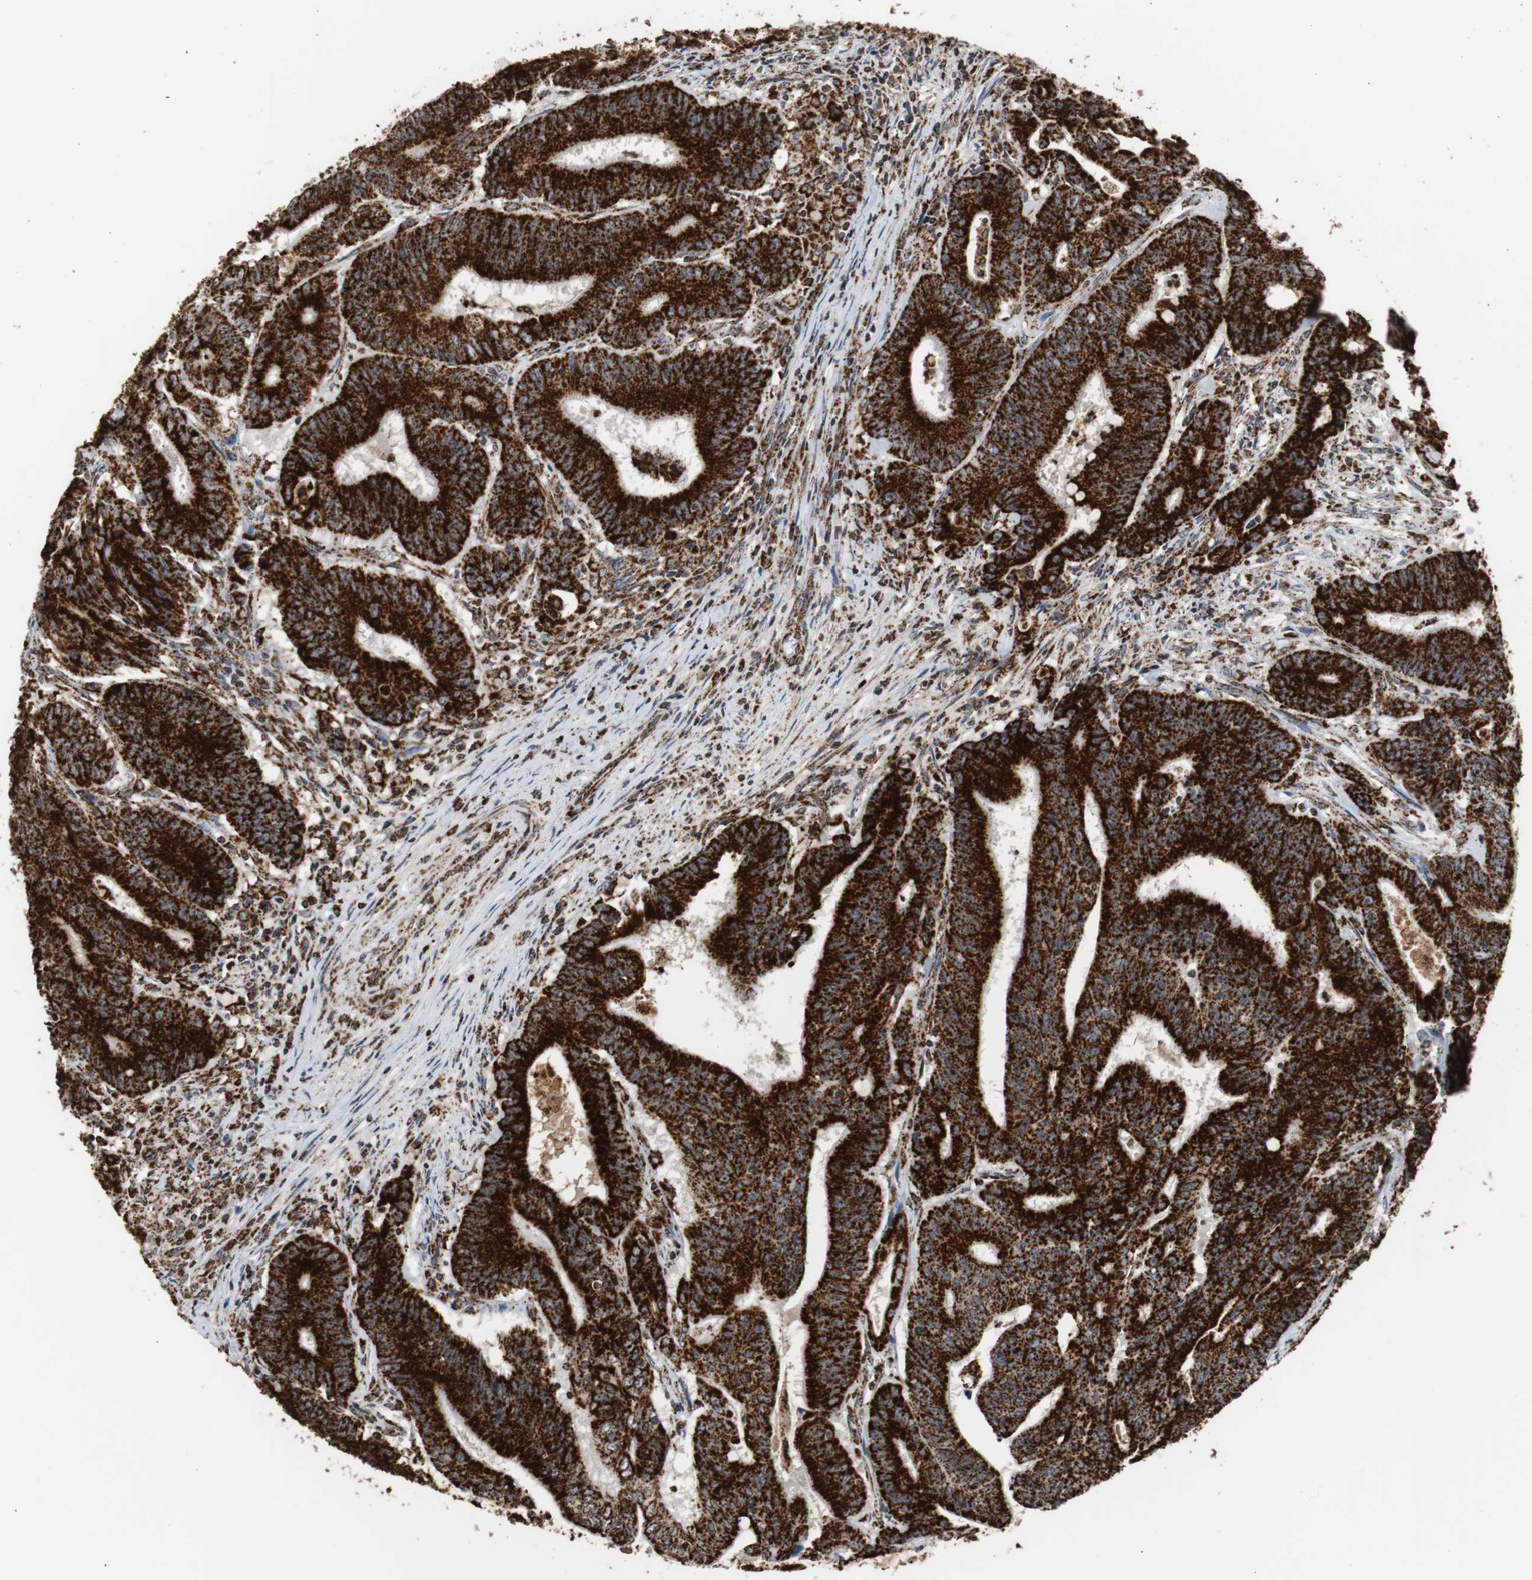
{"staining": {"intensity": "strong", "quantity": ">75%", "location": "cytoplasmic/membranous"}, "tissue": "colorectal cancer", "cell_type": "Tumor cells", "image_type": "cancer", "snomed": [{"axis": "morphology", "description": "Adenocarcinoma, NOS"}, {"axis": "topography", "description": "Colon"}], "caption": "A high amount of strong cytoplasmic/membranous expression is present in about >75% of tumor cells in colorectal cancer tissue.", "gene": "HSPA9", "patient": {"sex": "male", "age": 45}}